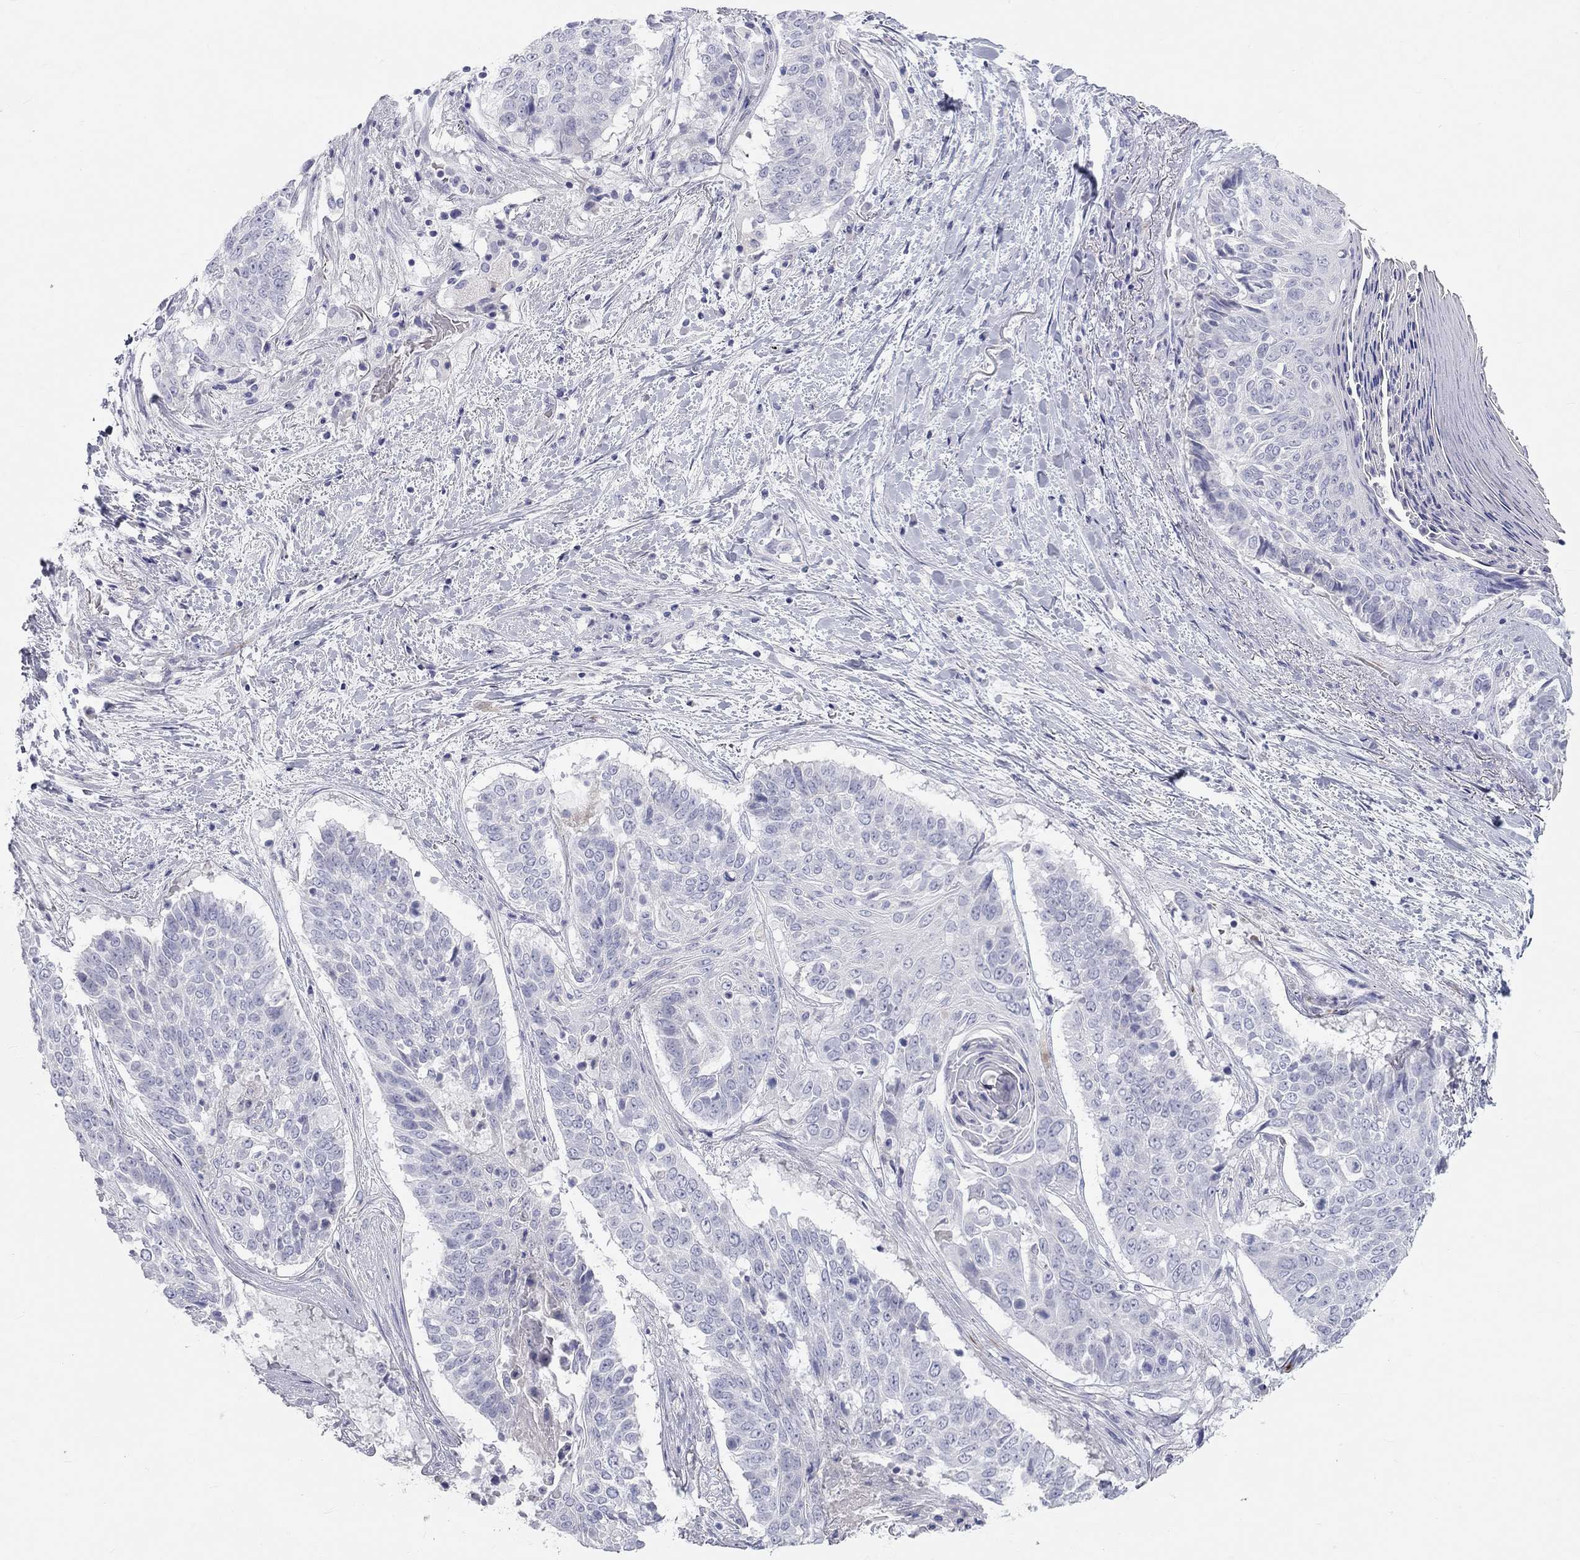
{"staining": {"intensity": "negative", "quantity": "none", "location": "none"}, "tissue": "lung cancer", "cell_type": "Tumor cells", "image_type": "cancer", "snomed": [{"axis": "morphology", "description": "Squamous cell carcinoma, NOS"}, {"axis": "topography", "description": "Lung"}], "caption": "This is a image of immunohistochemistry (IHC) staining of lung squamous cell carcinoma, which shows no expression in tumor cells.", "gene": "PCDHGC5", "patient": {"sex": "male", "age": 64}}